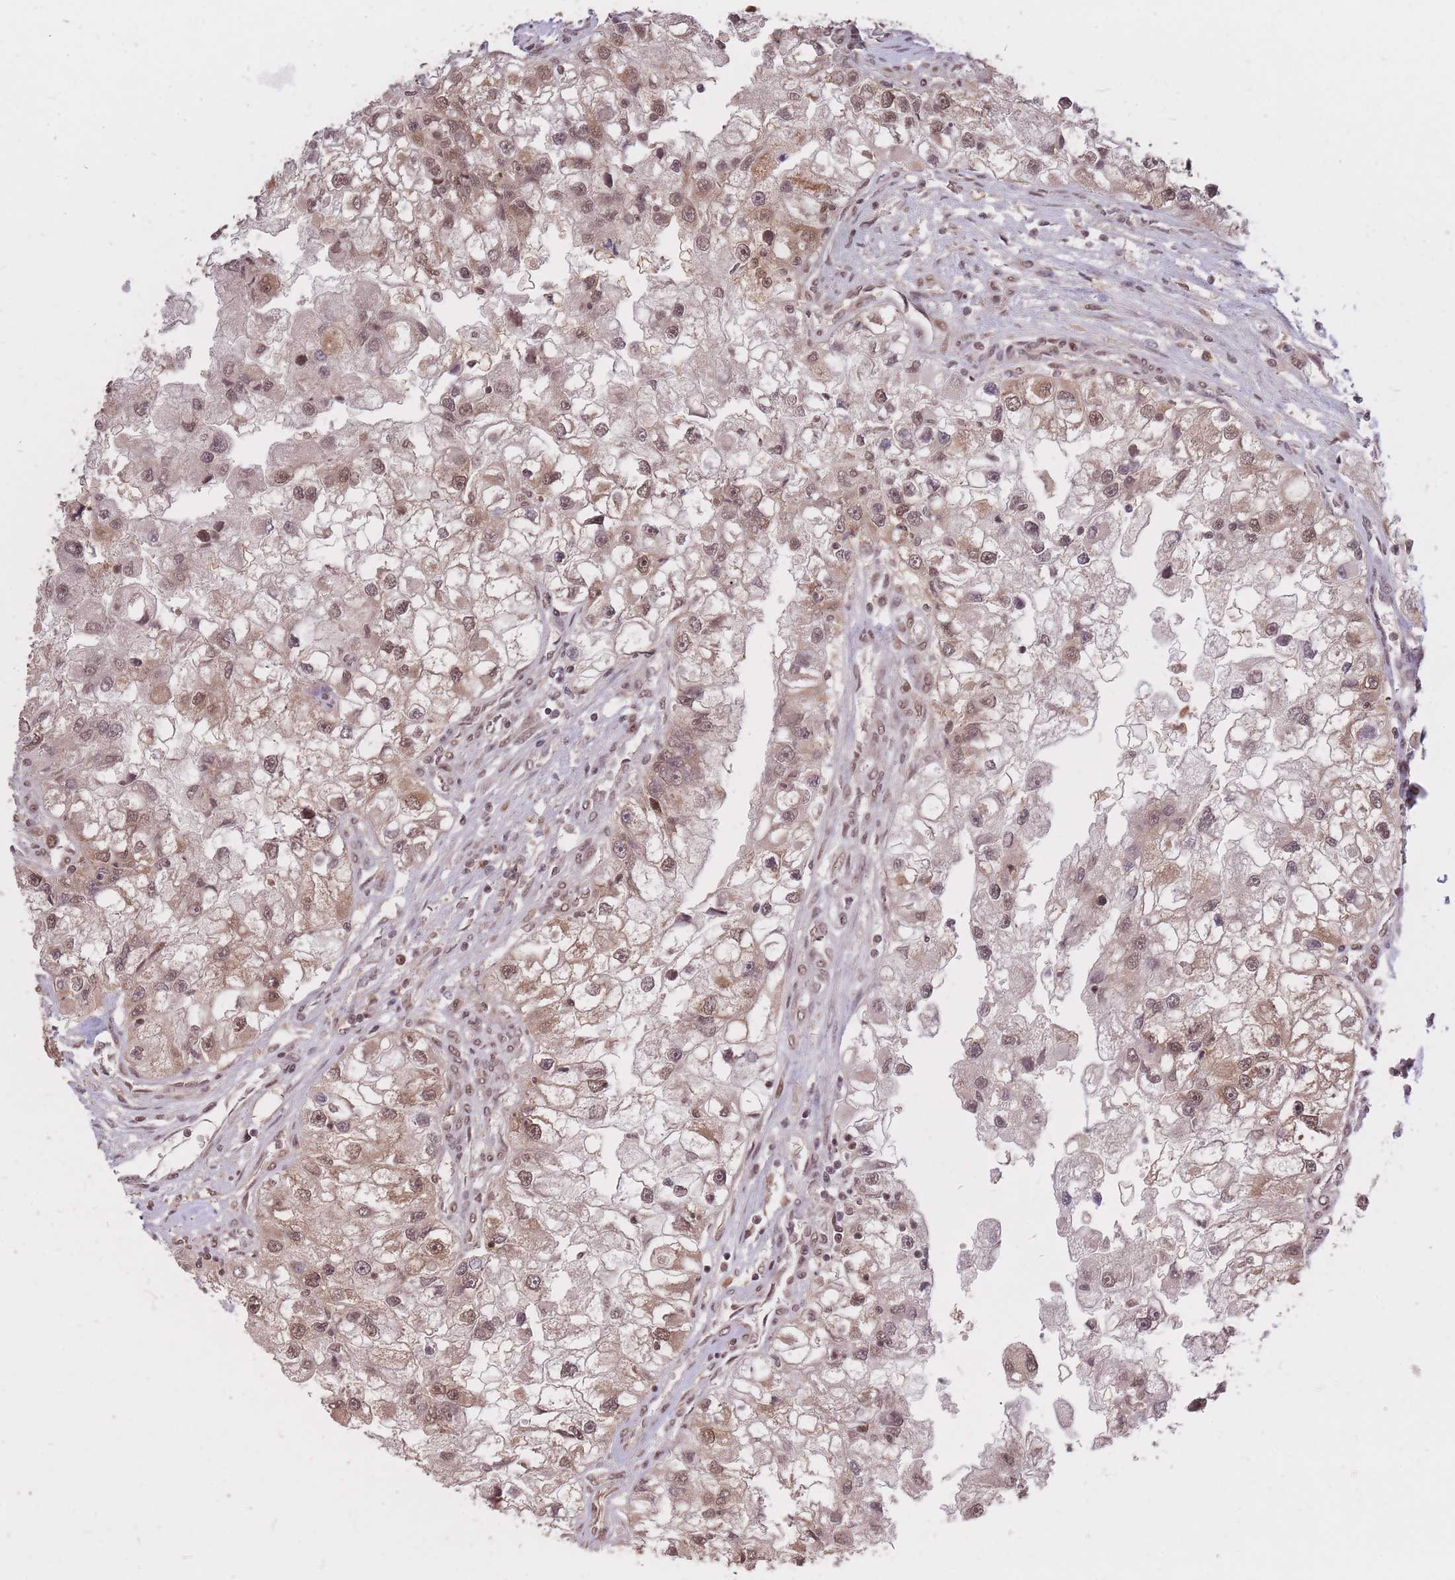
{"staining": {"intensity": "moderate", "quantity": ">75%", "location": "cytoplasmic/membranous,nuclear"}, "tissue": "renal cancer", "cell_type": "Tumor cells", "image_type": "cancer", "snomed": [{"axis": "morphology", "description": "Adenocarcinoma, NOS"}, {"axis": "topography", "description": "Kidney"}], "caption": "Protein staining by IHC reveals moderate cytoplasmic/membranous and nuclear expression in approximately >75% of tumor cells in adenocarcinoma (renal). (DAB (3,3'-diaminobenzidine) = brown stain, brightfield microscopy at high magnification).", "gene": "SRA1", "patient": {"sex": "male", "age": 63}}